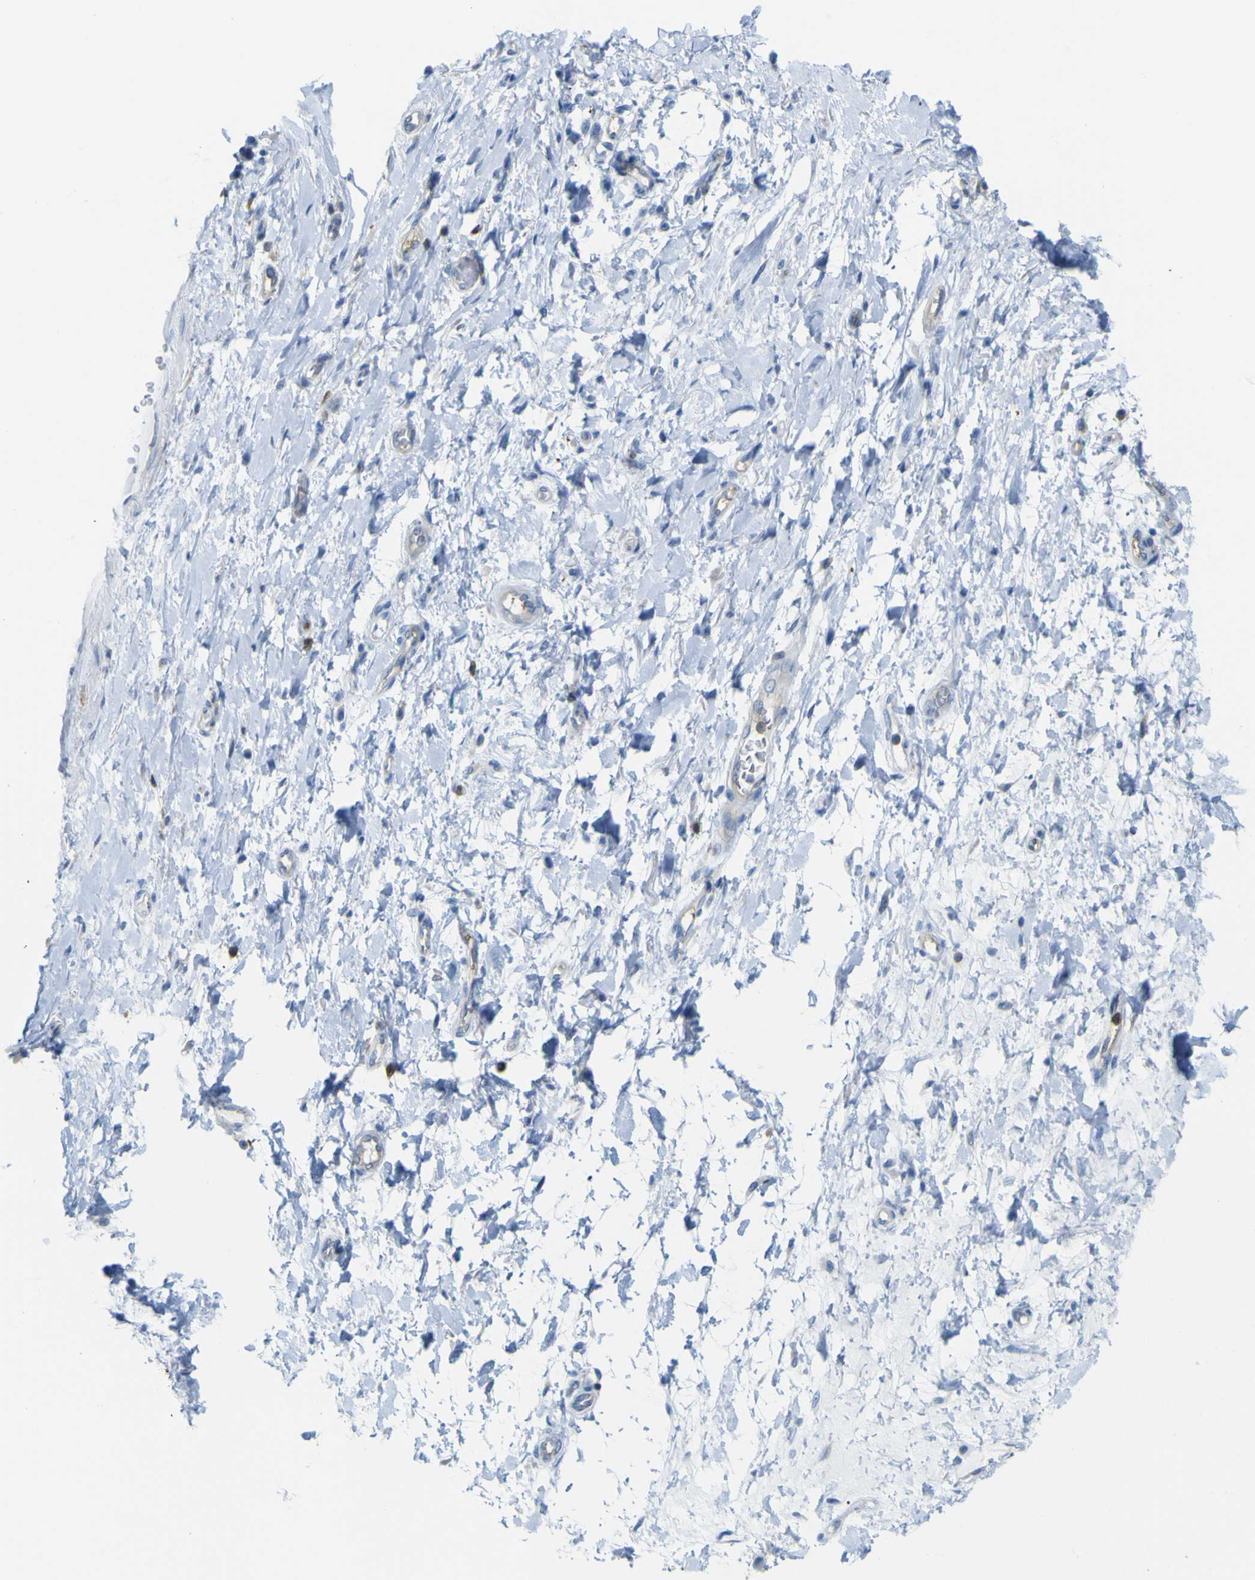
{"staining": {"intensity": "negative", "quantity": "none", "location": "none"}, "tissue": "adipose tissue", "cell_type": "Adipocytes", "image_type": "normal", "snomed": [{"axis": "morphology", "description": "Normal tissue, NOS"}, {"axis": "morphology", "description": "Adenocarcinoma, NOS"}, {"axis": "topography", "description": "Esophagus"}], "caption": "IHC of benign human adipose tissue displays no positivity in adipocytes. Brightfield microscopy of immunohistochemistry (IHC) stained with DAB (brown) and hematoxylin (blue), captured at high magnification.", "gene": "ABHD3", "patient": {"sex": "male", "age": 62}}